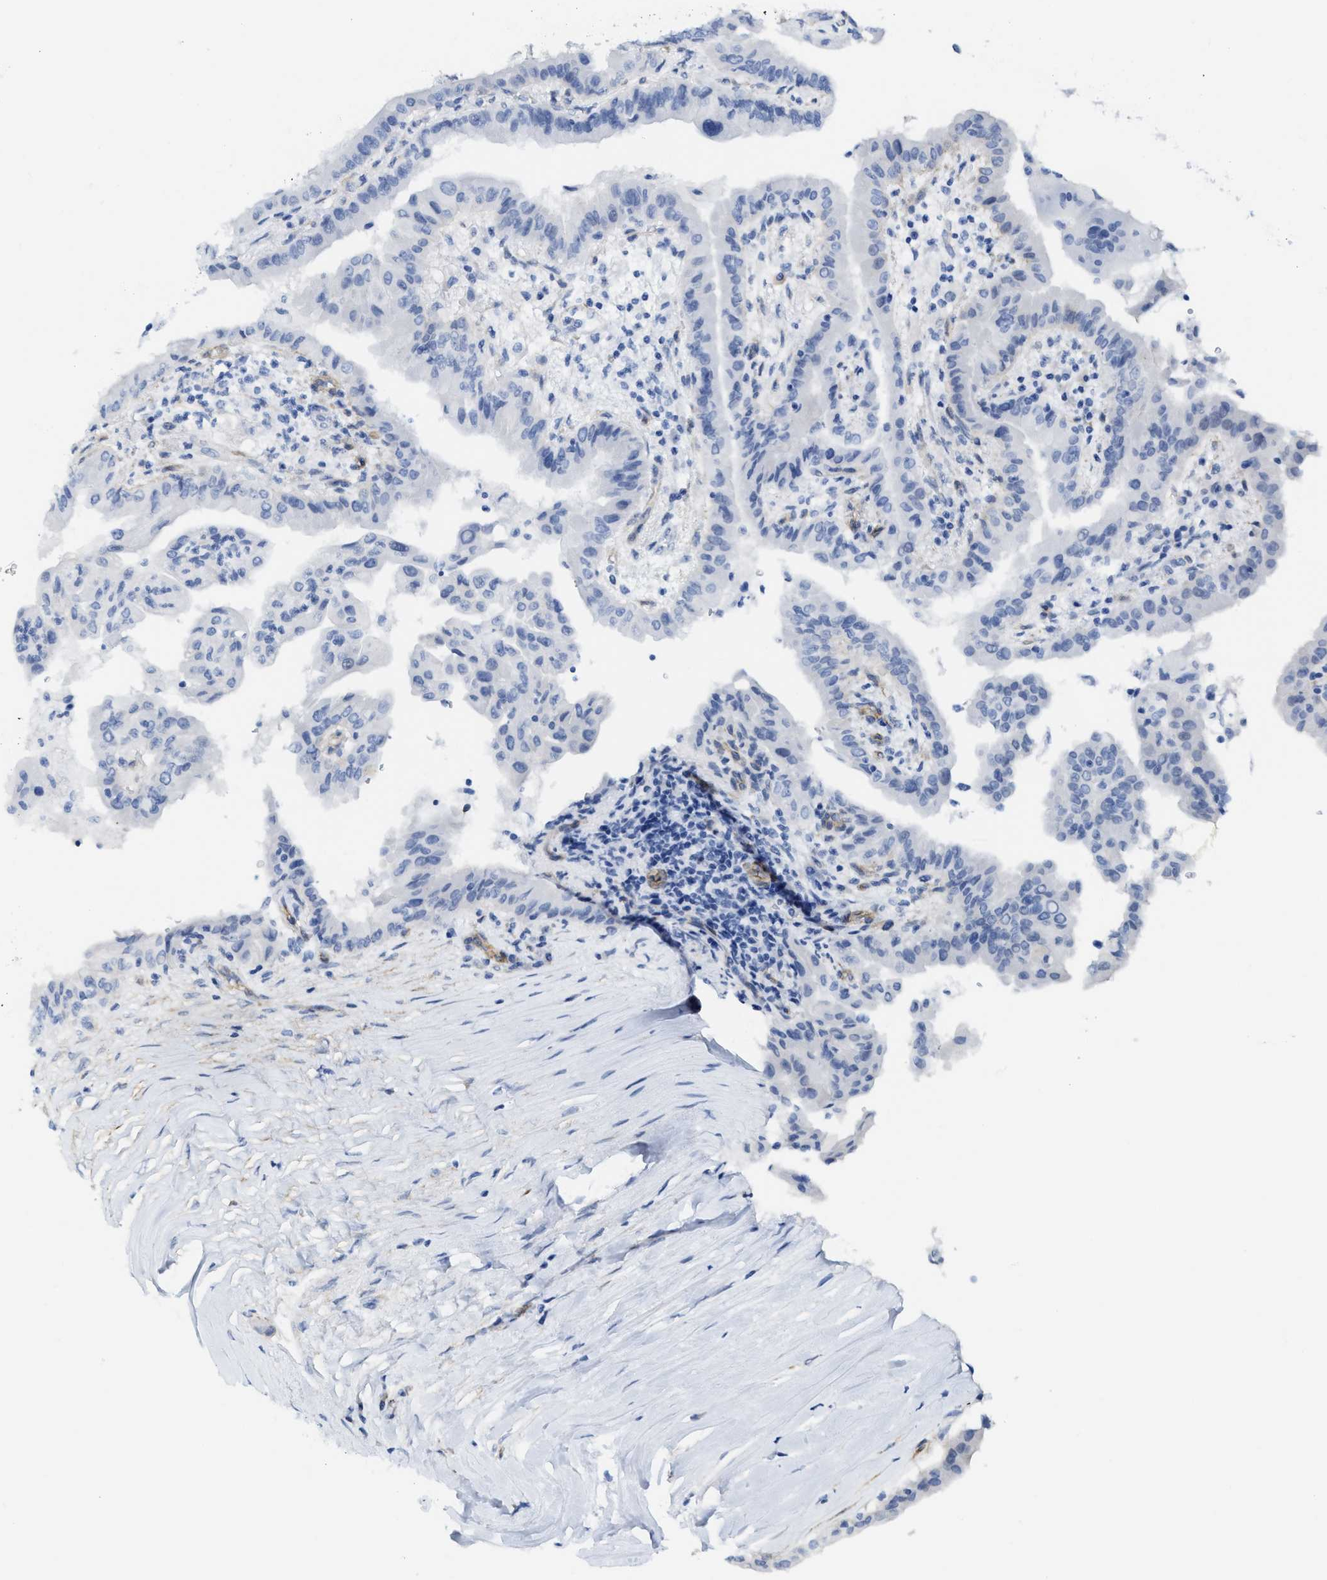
{"staining": {"intensity": "negative", "quantity": "none", "location": "none"}, "tissue": "thyroid cancer", "cell_type": "Tumor cells", "image_type": "cancer", "snomed": [{"axis": "morphology", "description": "Papillary adenocarcinoma, NOS"}, {"axis": "topography", "description": "Thyroid gland"}], "caption": "High power microscopy micrograph of an immunohistochemistry (IHC) photomicrograph of thyroid papillary adenocarcinoma, revealing no significant staining in tumor cells. (Stains: DAB immunohistochemistry with hematoxylin counter stain, Microscopy: brightfield microscopy at high magnification).", "gene": "TUB", "patient": {"sex": "male", "age": 33}}